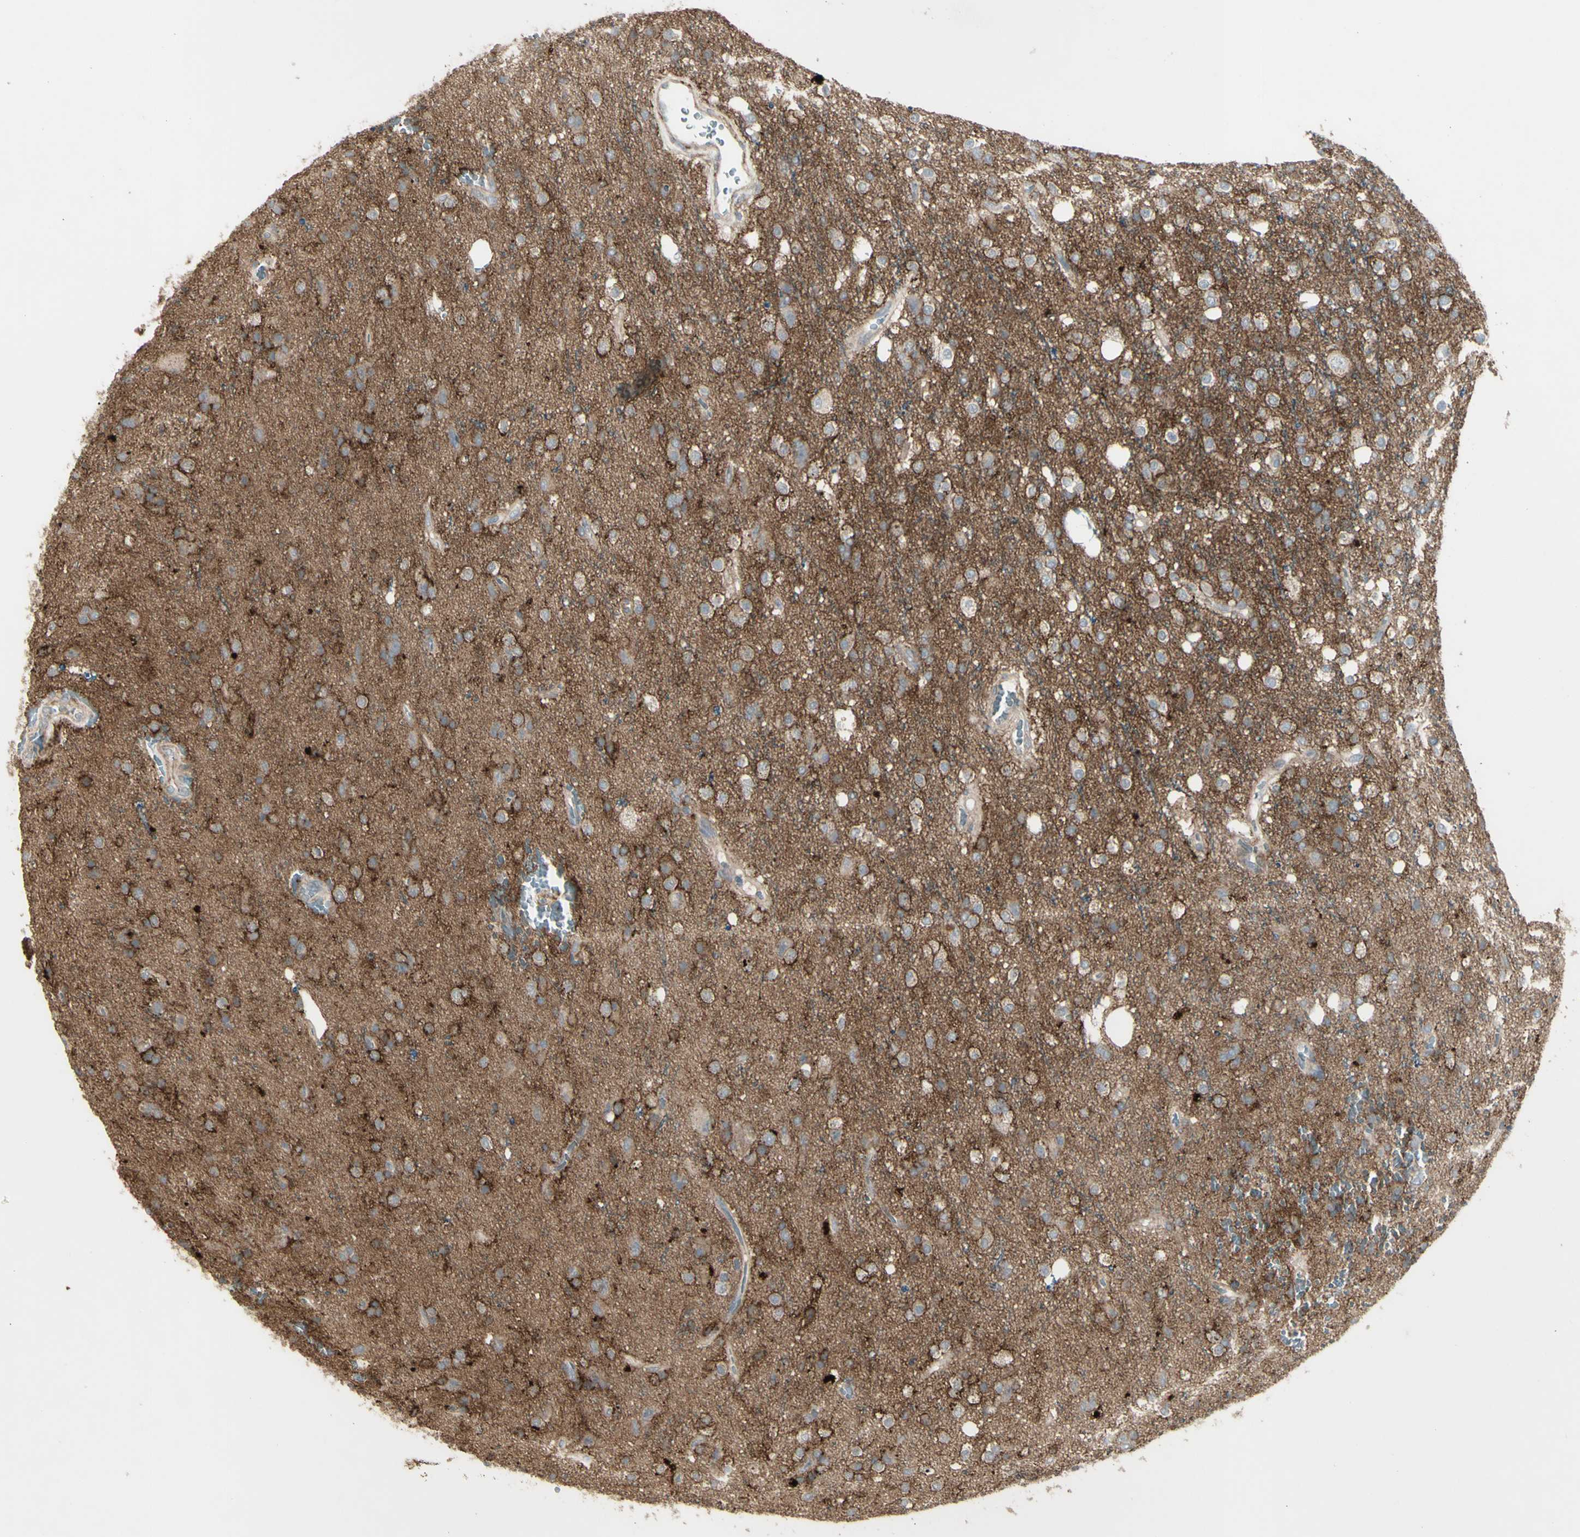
{"staining": {"intensity": "strong", "quantity": ">75%", "location": "cytoplasmic/membranous"}, "tissue": "glioma", "cell_type": "Tumor cells", "image_type": "cancer", "snomed": [{"axis": "morphology", "description": "Glioma, malignant, High grade"}, {"axis": "topography", "description": "Brain"}], "caption": "Immunohistochemistry (IHC) histopathology image of neoplastic tissue: human glioma stained using IHC exhibits high levels of strong protein expression localized specifically in the cytoplasmic/membranous of tumor cells, appearing as a cytoplasmic/membranous brown color.", "gene": "CD276", "patient": {"sex": "male", "age": 47}}